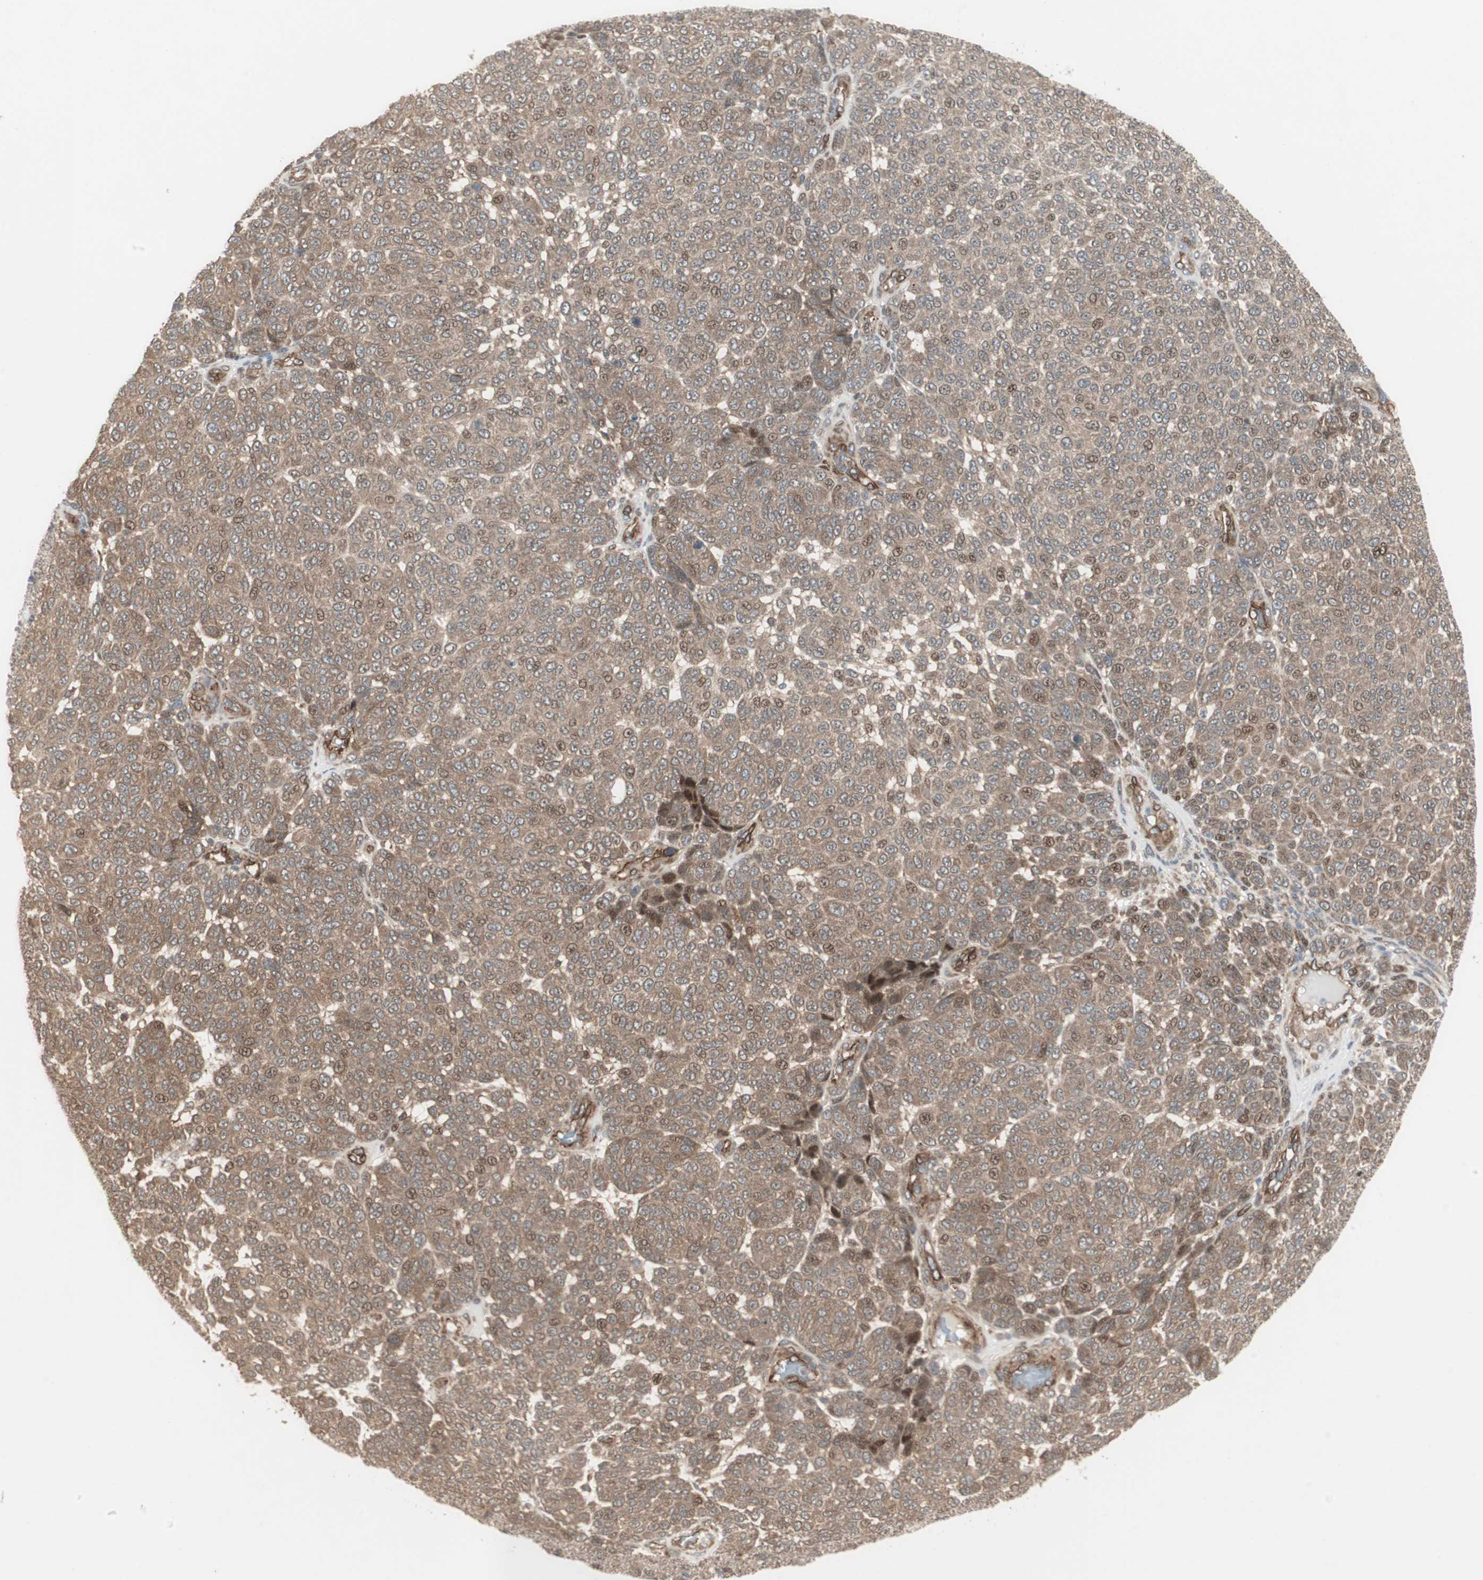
{"staining": {"intensity": "weak", "quantity": ">75%", "location": "cytoplasmic/membranous,nuclear"}, "tissue": "melanoma", "cell_type": "Tumor cells", "image_type": "cancer", "snomed": [{"axis": "morphology", "description": "Malignant melanoma, NOS"}, {"axis": "topography", "description": "Skin"}], "caption": "Tumor cells demonstrate low levels of weak cytoplasmic/membranous and nuclear staining in about >75% of cells in human melanoma.", "gene": "PFDN1", "patient": {"sex": "male", "age": 59}}